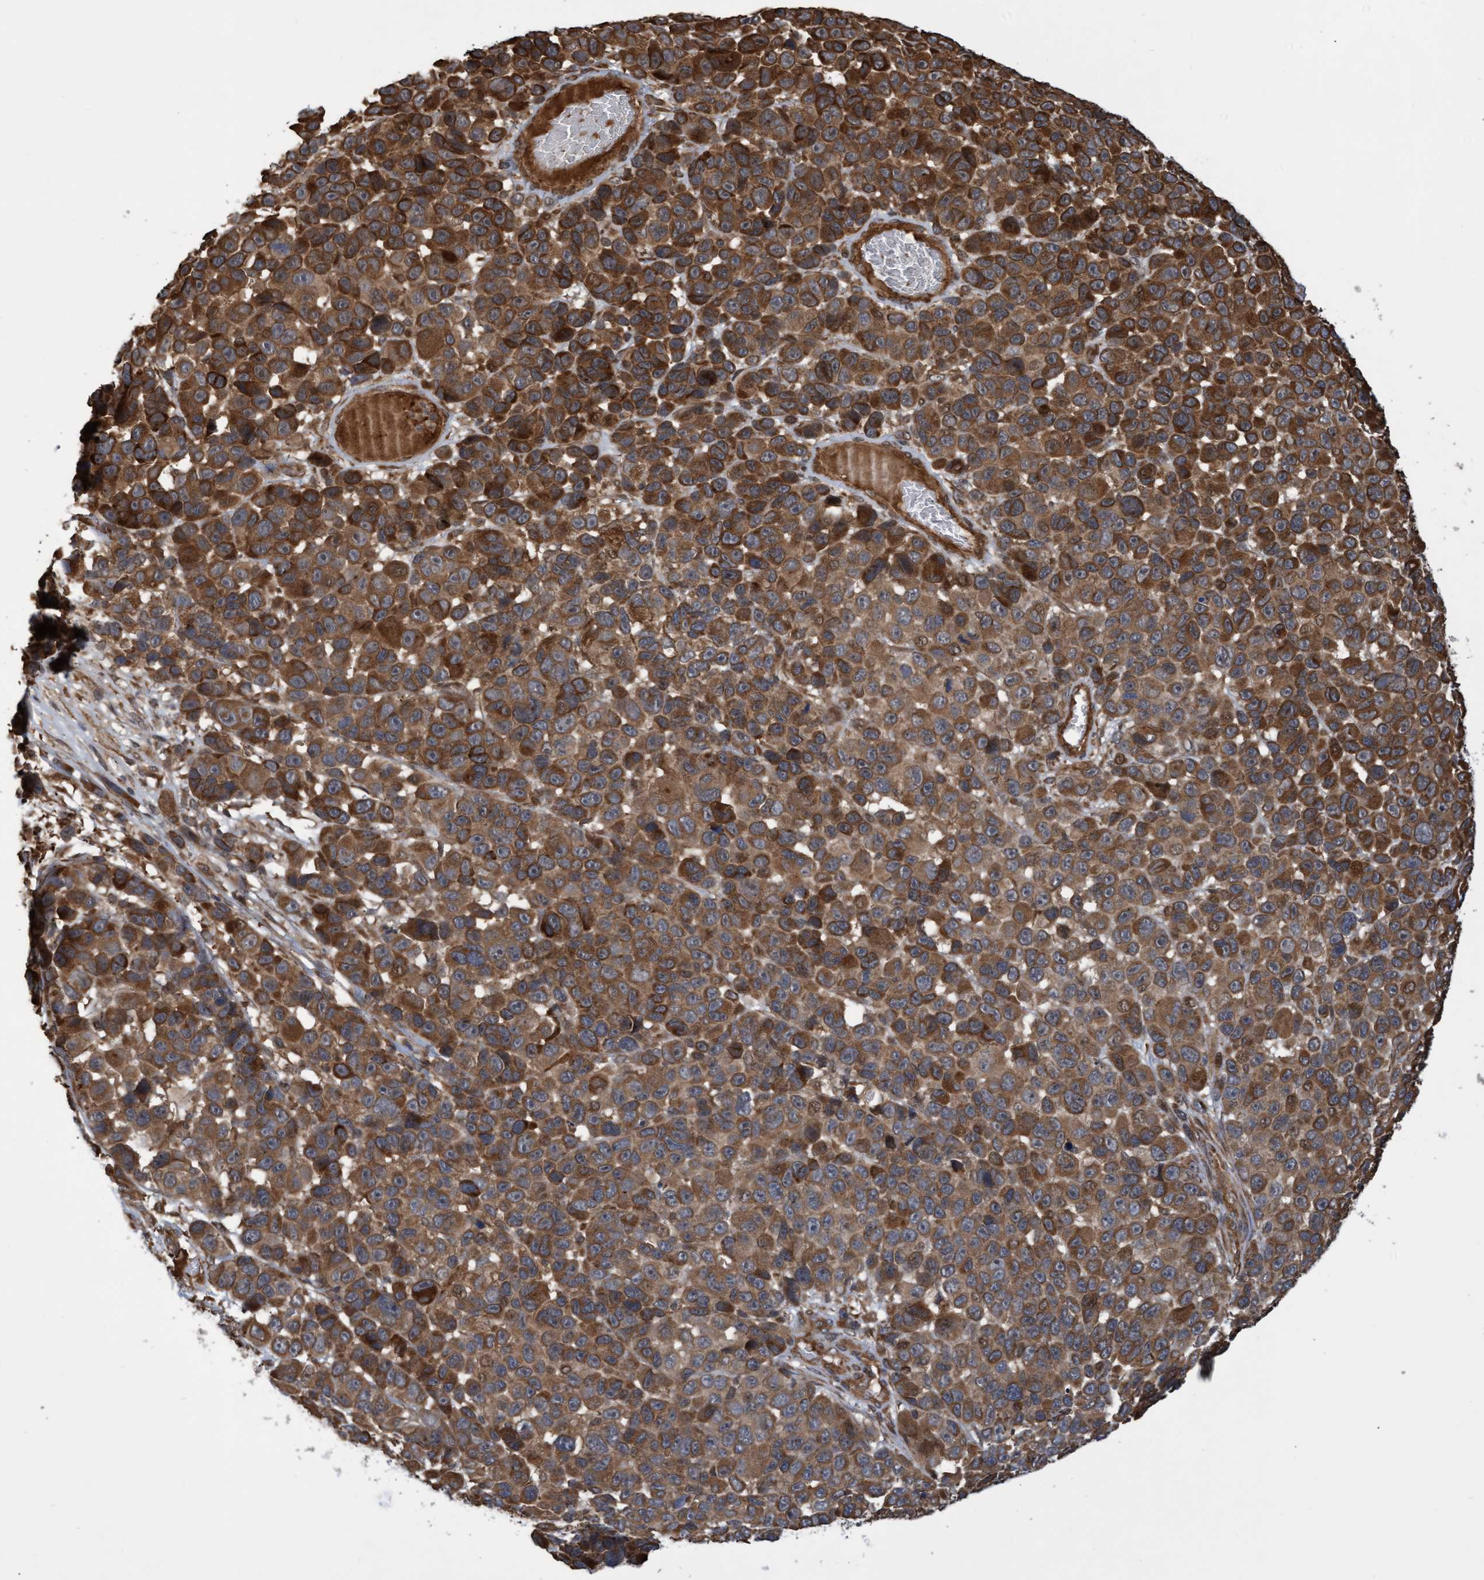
{"staining": {"intensity": "strong", "quantity": ">75%", "location": "cytoplasmic/membranous"}, "tissue": "melanoma", "cell_type": "Tumor cells", "image_type": "cancer", "snomed": [{"axis": "morphology", "description": "Malignant melanoma, NOS"}, {"axis": "topography", "description": "Skin"}], "caption": "Melanoma stained with a protein marker shows strong staining in tumor cells.", "gene": "TNFRSF10B", "patient": {"sex": "male", "age": 53}}